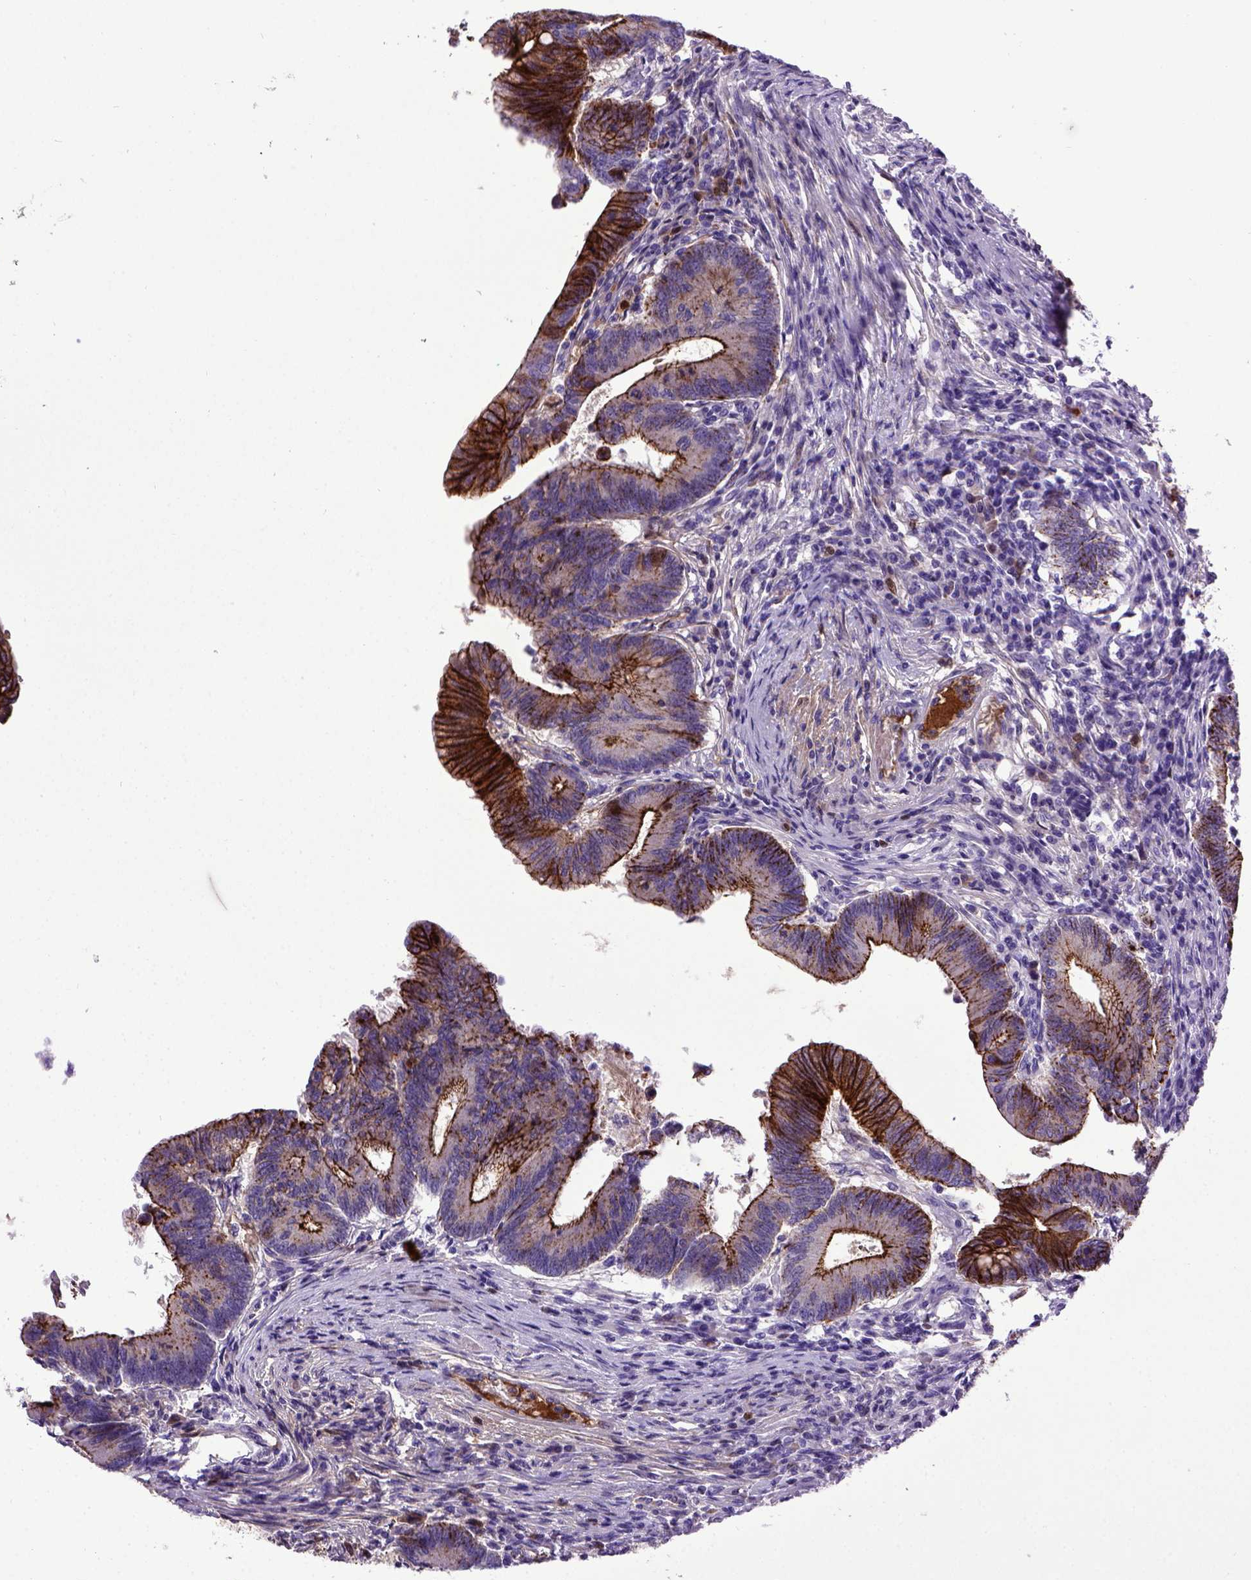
{"staining": {"intensity": "strong", "quantity": "25%-75%", "location": "cytoplasmic/membranous"}, "tissue": "colorectal cancer", "cell_type": "Tumor cells", "image_type": "cancer", "snomed": [{"axis": "morphology", "description": "Adenocarcinoma, NOS"}, {"axis": "topography", "description": "Colon"}], "caption": "Colorectal adenocarcinoma stained with DAB (3,3'-diaminobenzidine) IHC exhibits high levels of strong cytoplasmic/membranous positivity in approximately 25%-75% of tumor cells.", "gene": "CDH1", "patient": {"sex": "female", "age": 70}}